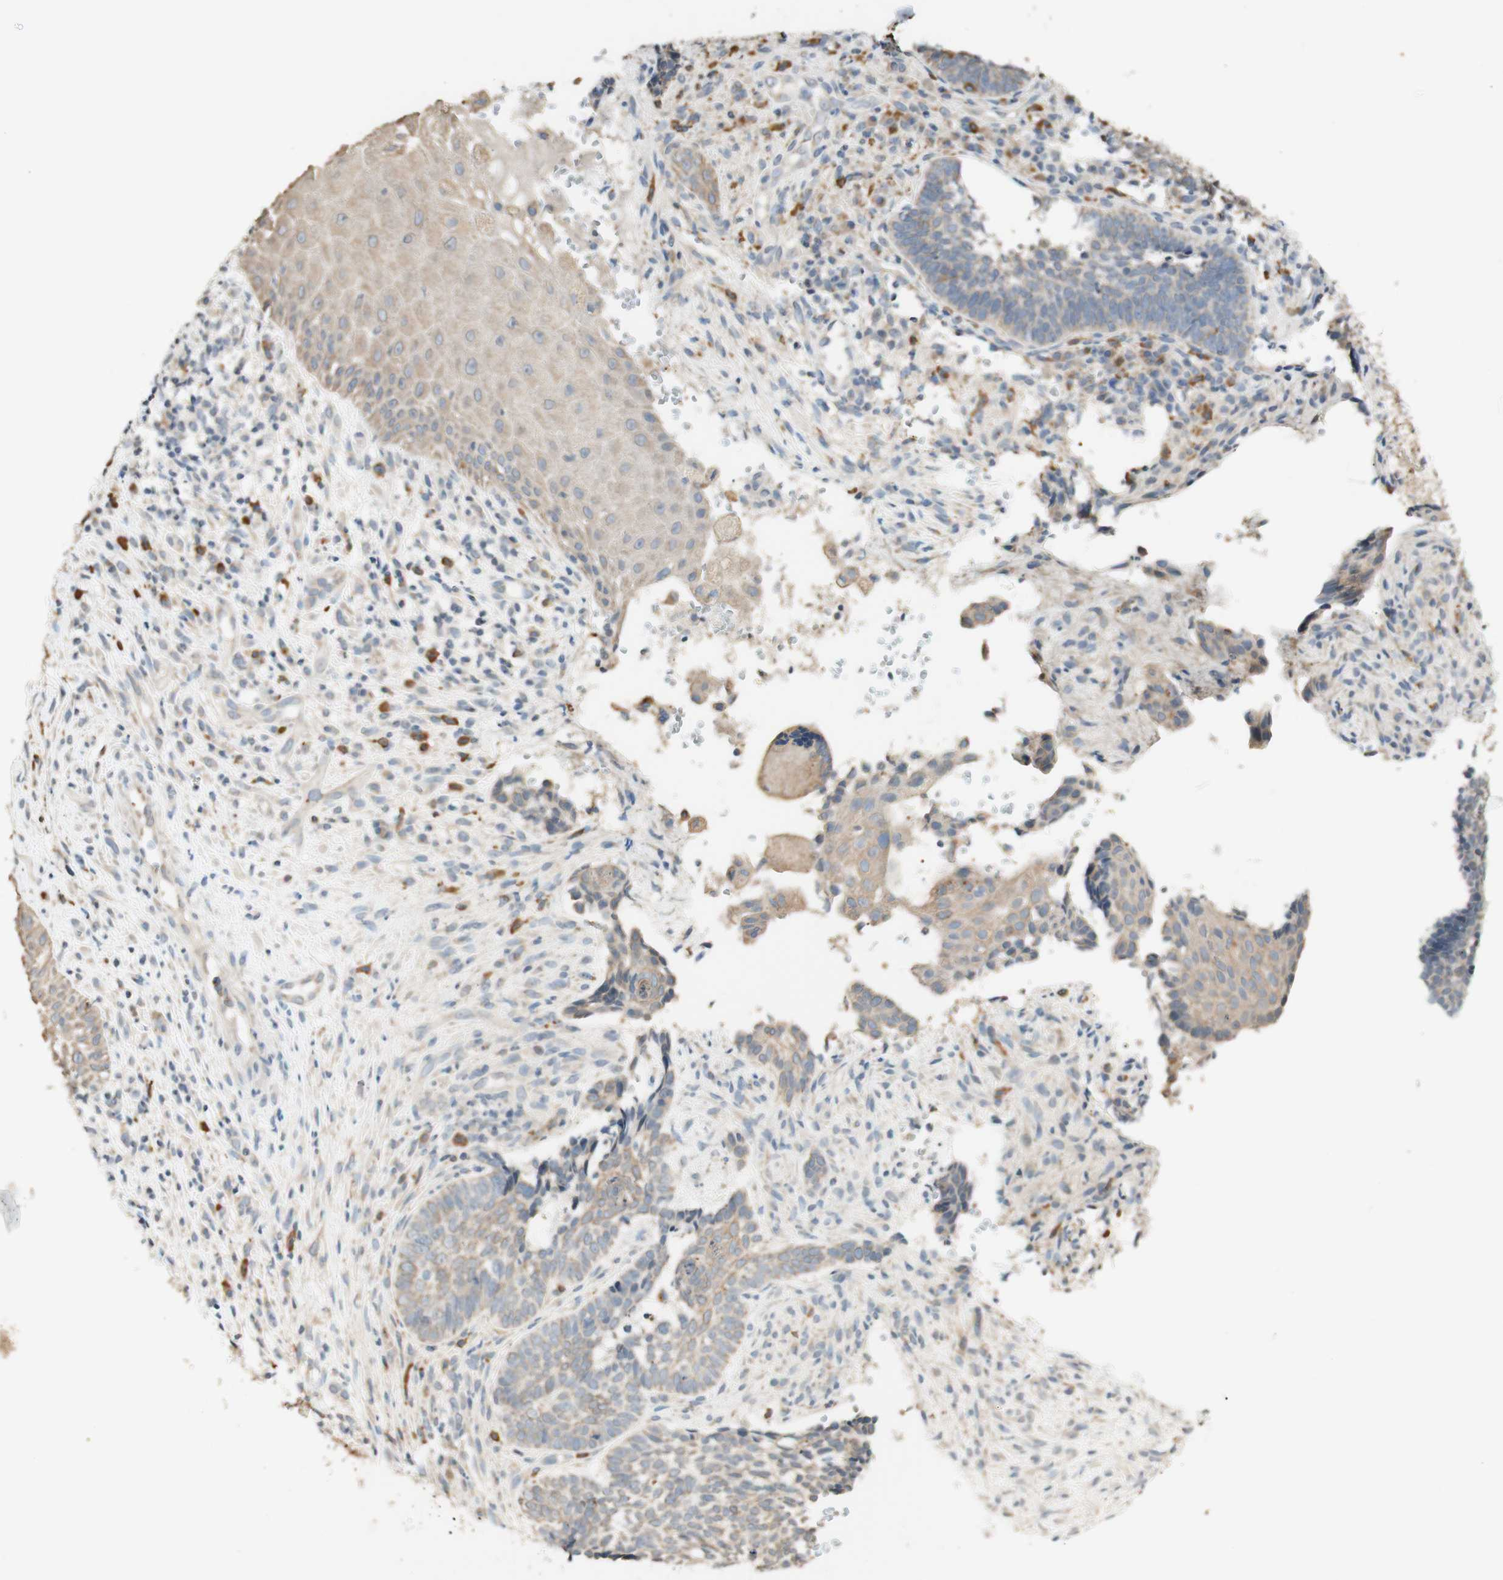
{"staining": {"intensity": "weak", "quantity": ">75%", "location": "cytoplasmic/membranous"}, "tissue": "skin cancer", "cell_type": "Tumor cells", "image_type": "cancer", "snomed": [{"axis": "morphology", "description": "Basal cell carcinoma"}, {"axis": "topography", "description": "Skin"}], "caption": "Basal cell carcinoma (skin) stained for a protein displays weak cytoplasmic/membranous positivity in tumor cells.", "gene": "CLCN2", "patient": {"sex": "male", "age": 84}}